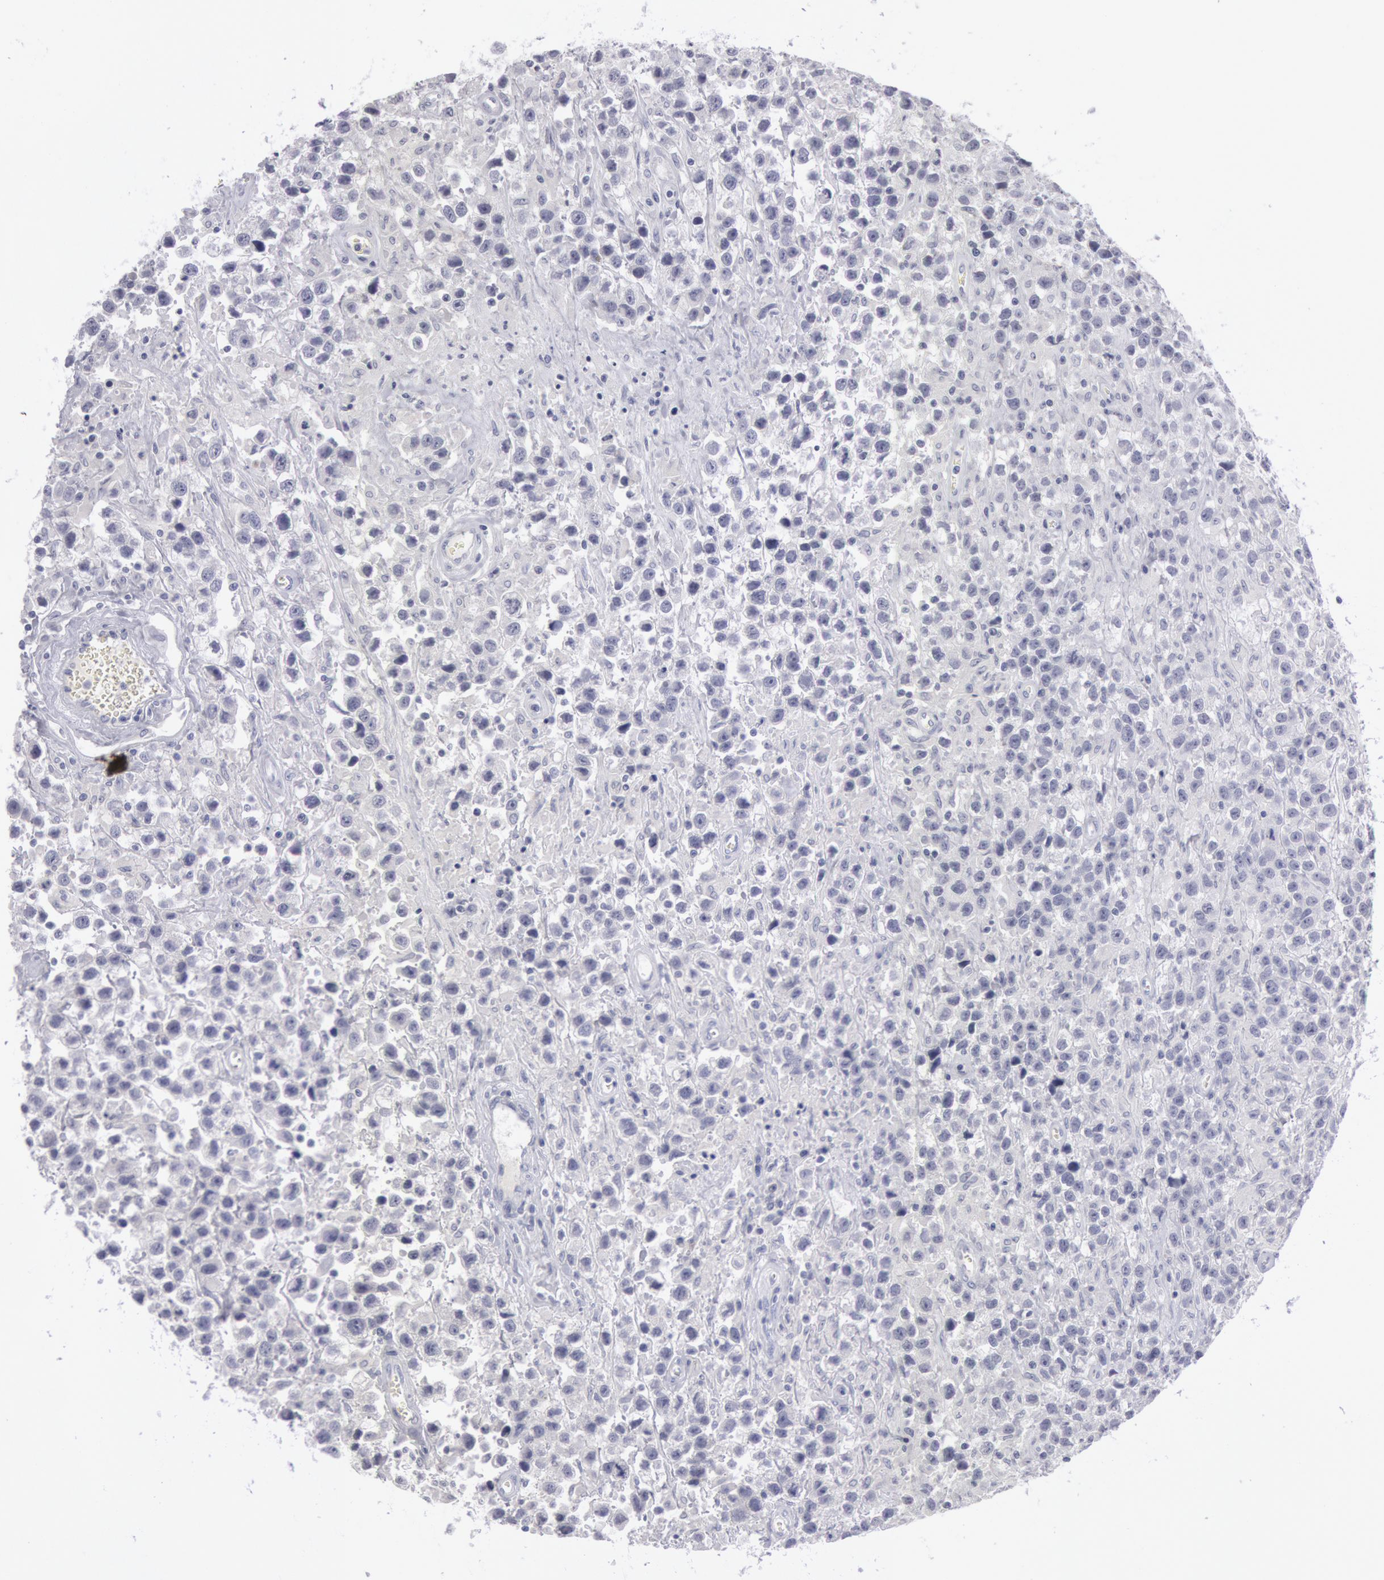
{"staining": {"intensity": "negative", "quantity": "none", "location": "none"}, "tissue": "testis cancer", "cell_type": "Tumor cells", "image_type": "cancer", "snomed": [{"axis": "morphology", "description": "Seminoma, NOS"}, {"axis": "topography", "description": "Testis"}], "caption": "Immunohistochemical staining of testis seminoma displays no significant staining in tumor cells.", "gene": "KRT16", "patient": {"sex": "male", "age": 43}}